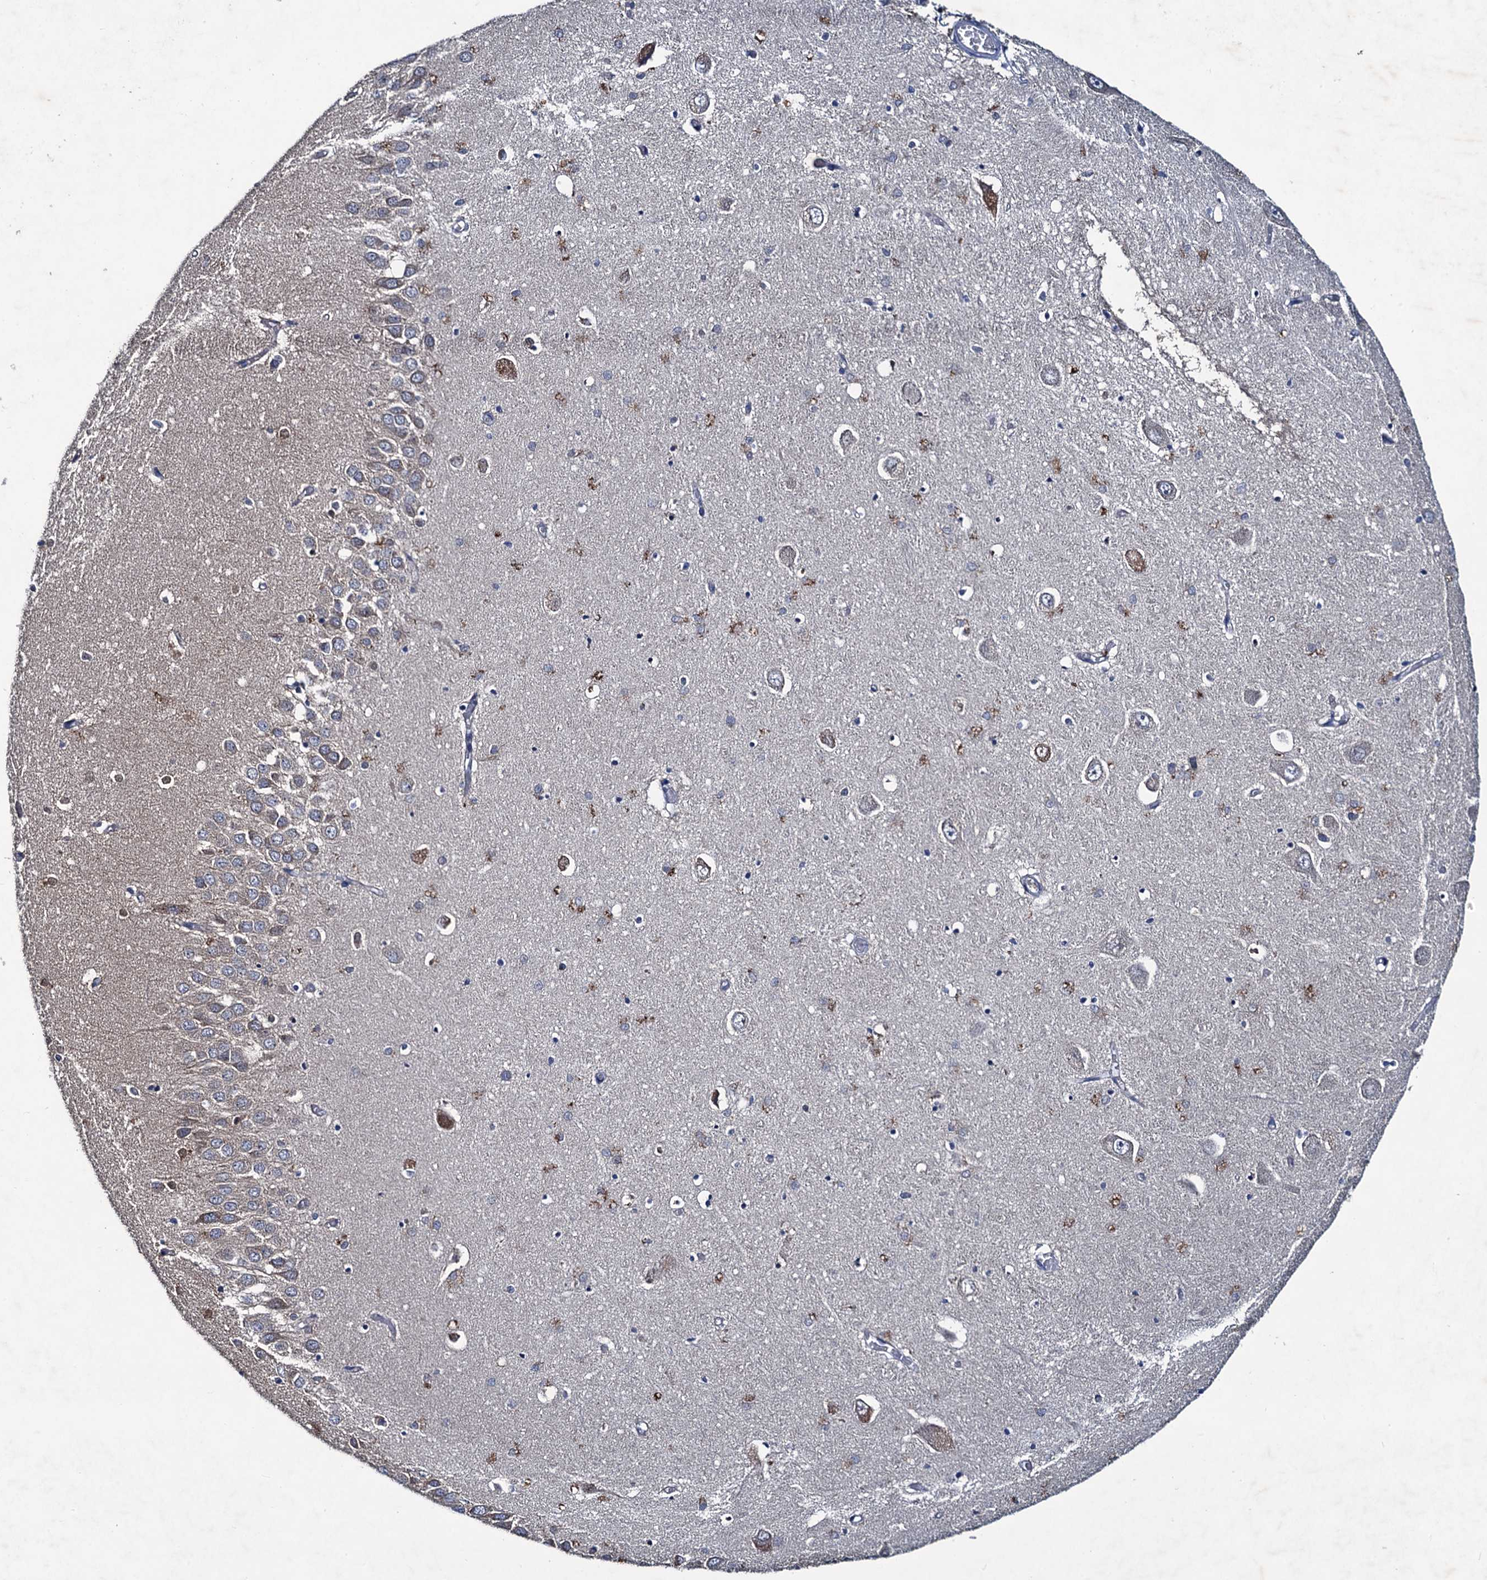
{"staining": {"intensity": "negative", "quantity": "none", "location": "none"}, "tissue": "hippocampus", "cell_type": "Glial cells", "image_type": "normal", "snomed": [{"axis": "morphology", "description": "Normal tissue, NOS"}, {"axis": "topography", "description": "Hippocampus"}], "caption": "Glial cells show no significant protein expression in benign hippocampus. (Immunohistochemistry (ihc), brightfield microscopy, high magnification).", "gene": "RTKN2", "patient": {"sex": "male", "age": 70}}